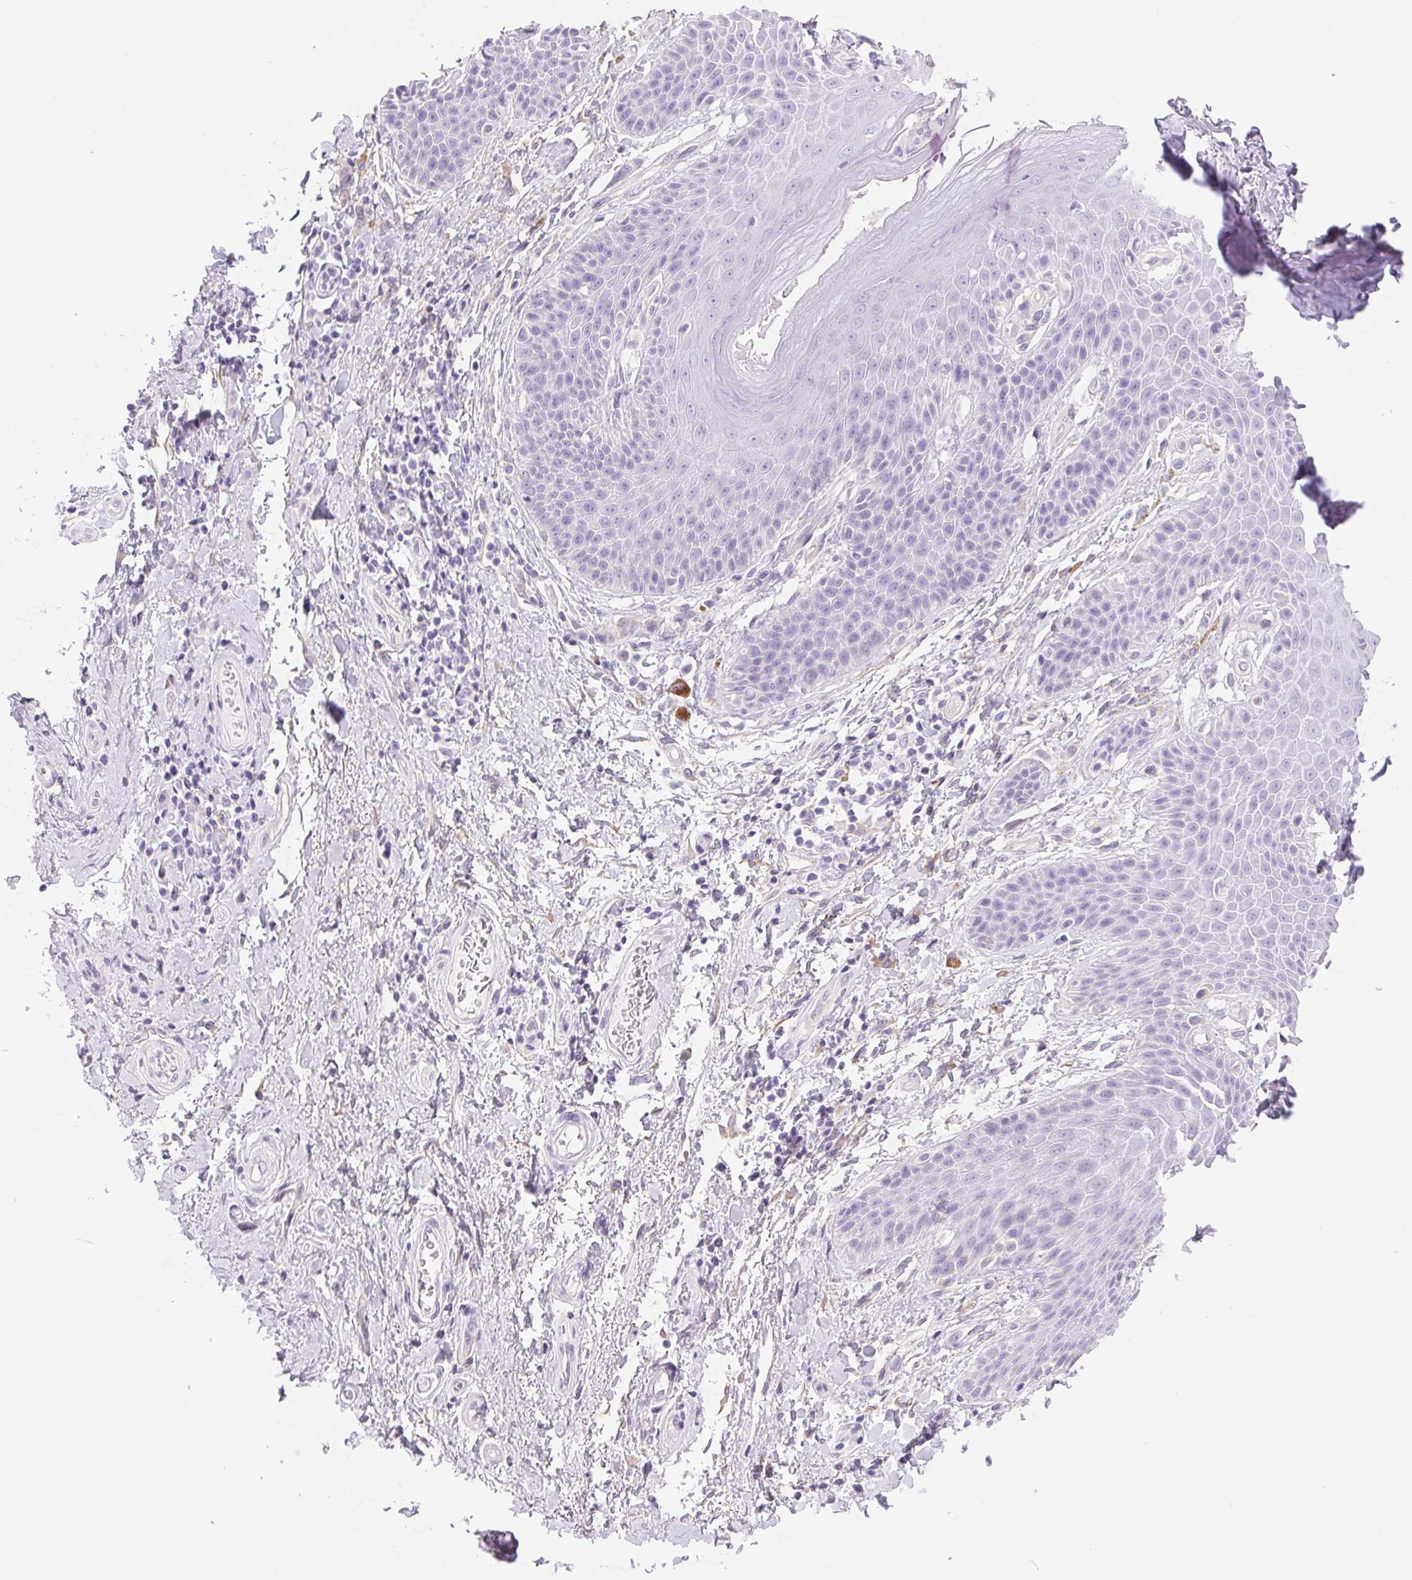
{"staining": {"intensity": "negative", "quantity": "none", "location": "none"}, "tissue": "adipose tissue", "cell_type": "Adipocytes", "image_type": "normal", "snomed": [{"axis": "morphology", "description": "Normal tissue, NOS"}, {"axis": "topography", "description": "Peripheral nerve tissue"}], "caption": "This is an immunohistochemistry (IHC) image of unremarkable adipose tissue. There is no expression in adipocytes.", "gene": "PNLIP", "patient": {"sex": "male", "age": 51}}